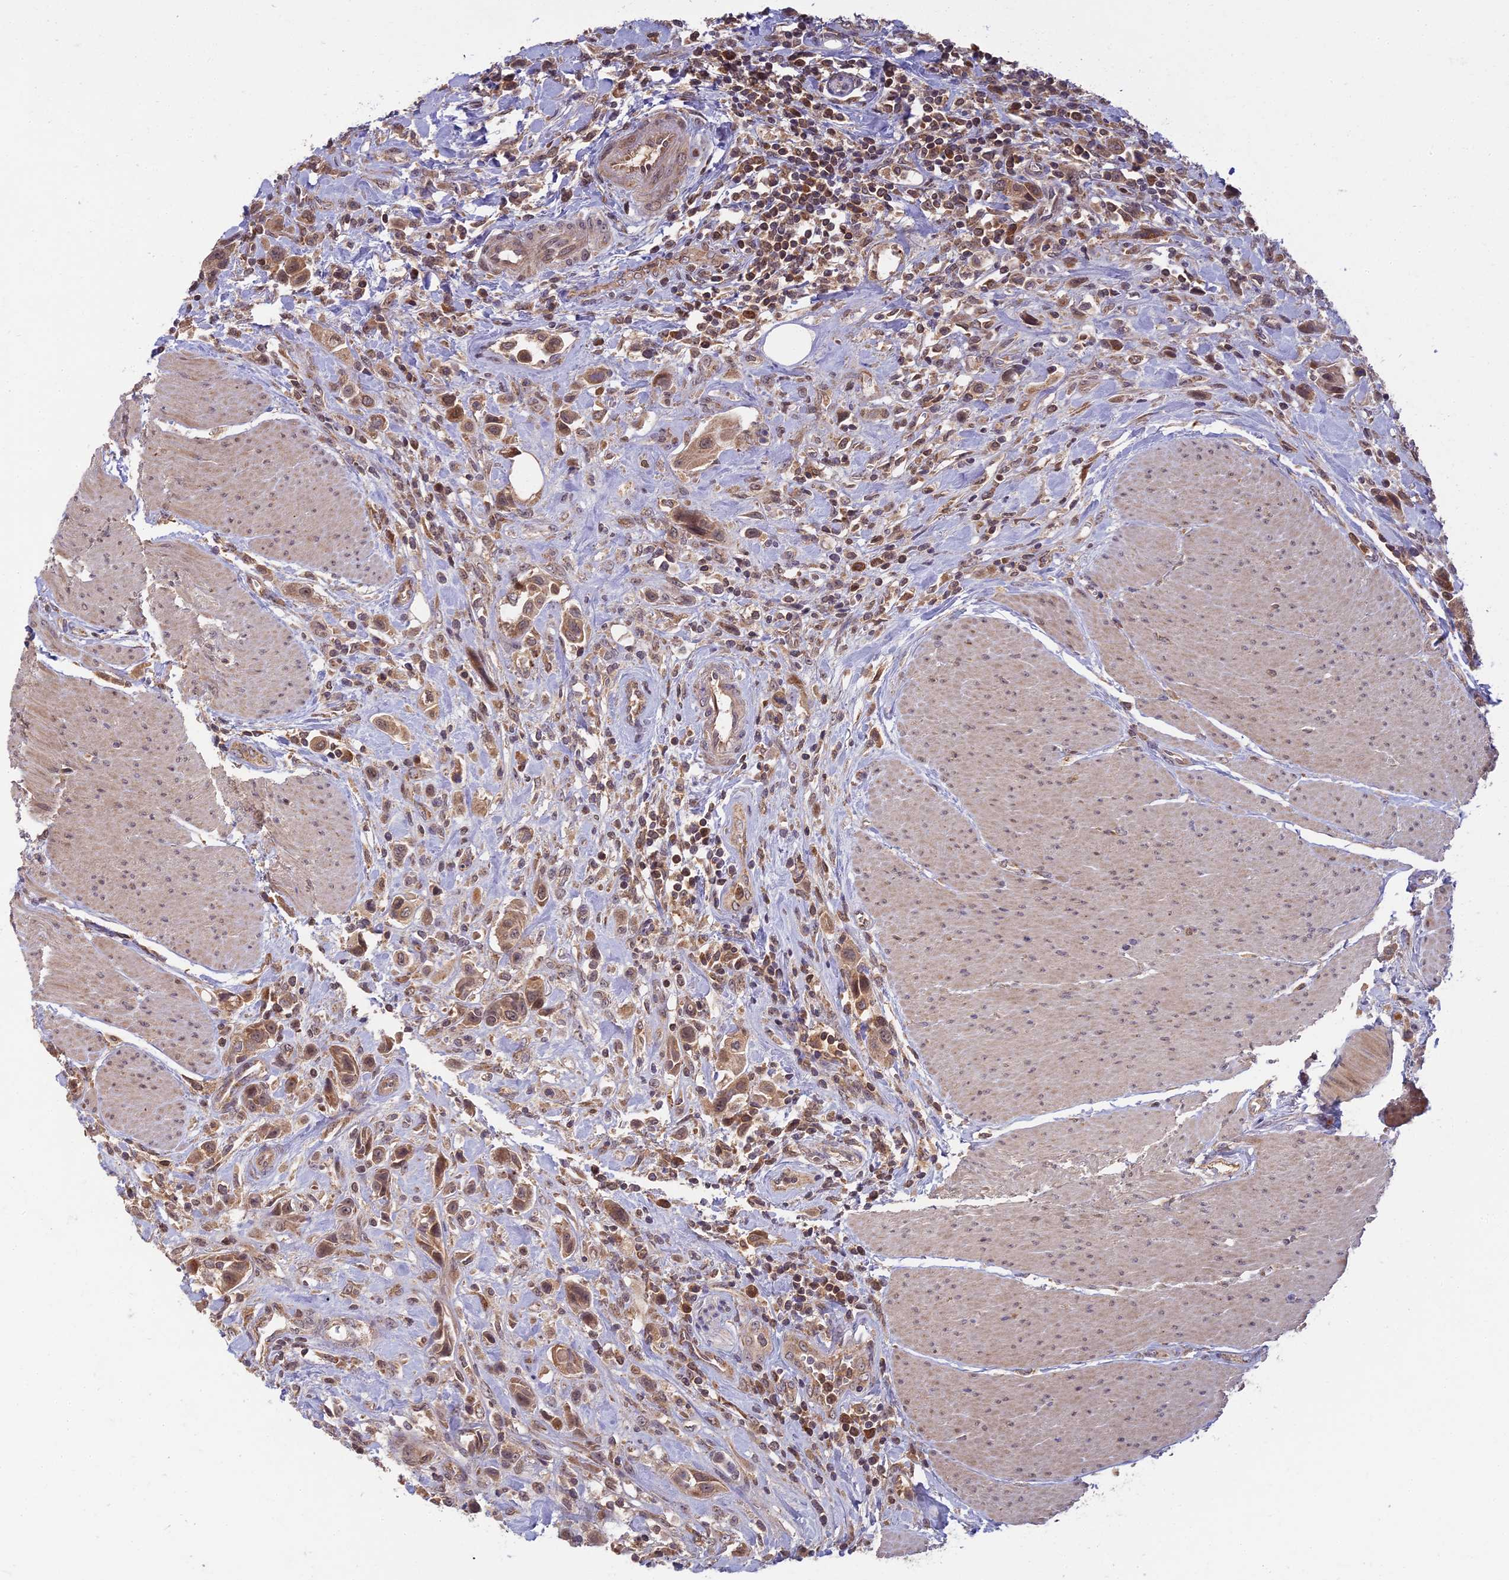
{"staining": {"intensity": "moderate", "quantity": ">75%", "location": "cytoplasmic/membranous"}, "tissue": "urothelial cancer", "cell_type": "Tumor cells", "image_type": "cancer", "snomed": [{"axis": "morphology", "description": "Urothelial carcinoma, High grade"}, {"axis": "topography", "description": "Urinary bladder"}], "caption": "Immunohistochemistry (IHC) micrograph of human urothelial cancer stained for a protein (brown), which shows medium levels of moderate cytoplasmic/membranous staining in approximately >75% of tumor cells.", "gene": "RGL3", "patient": {"sex": "male", "age": 50}}